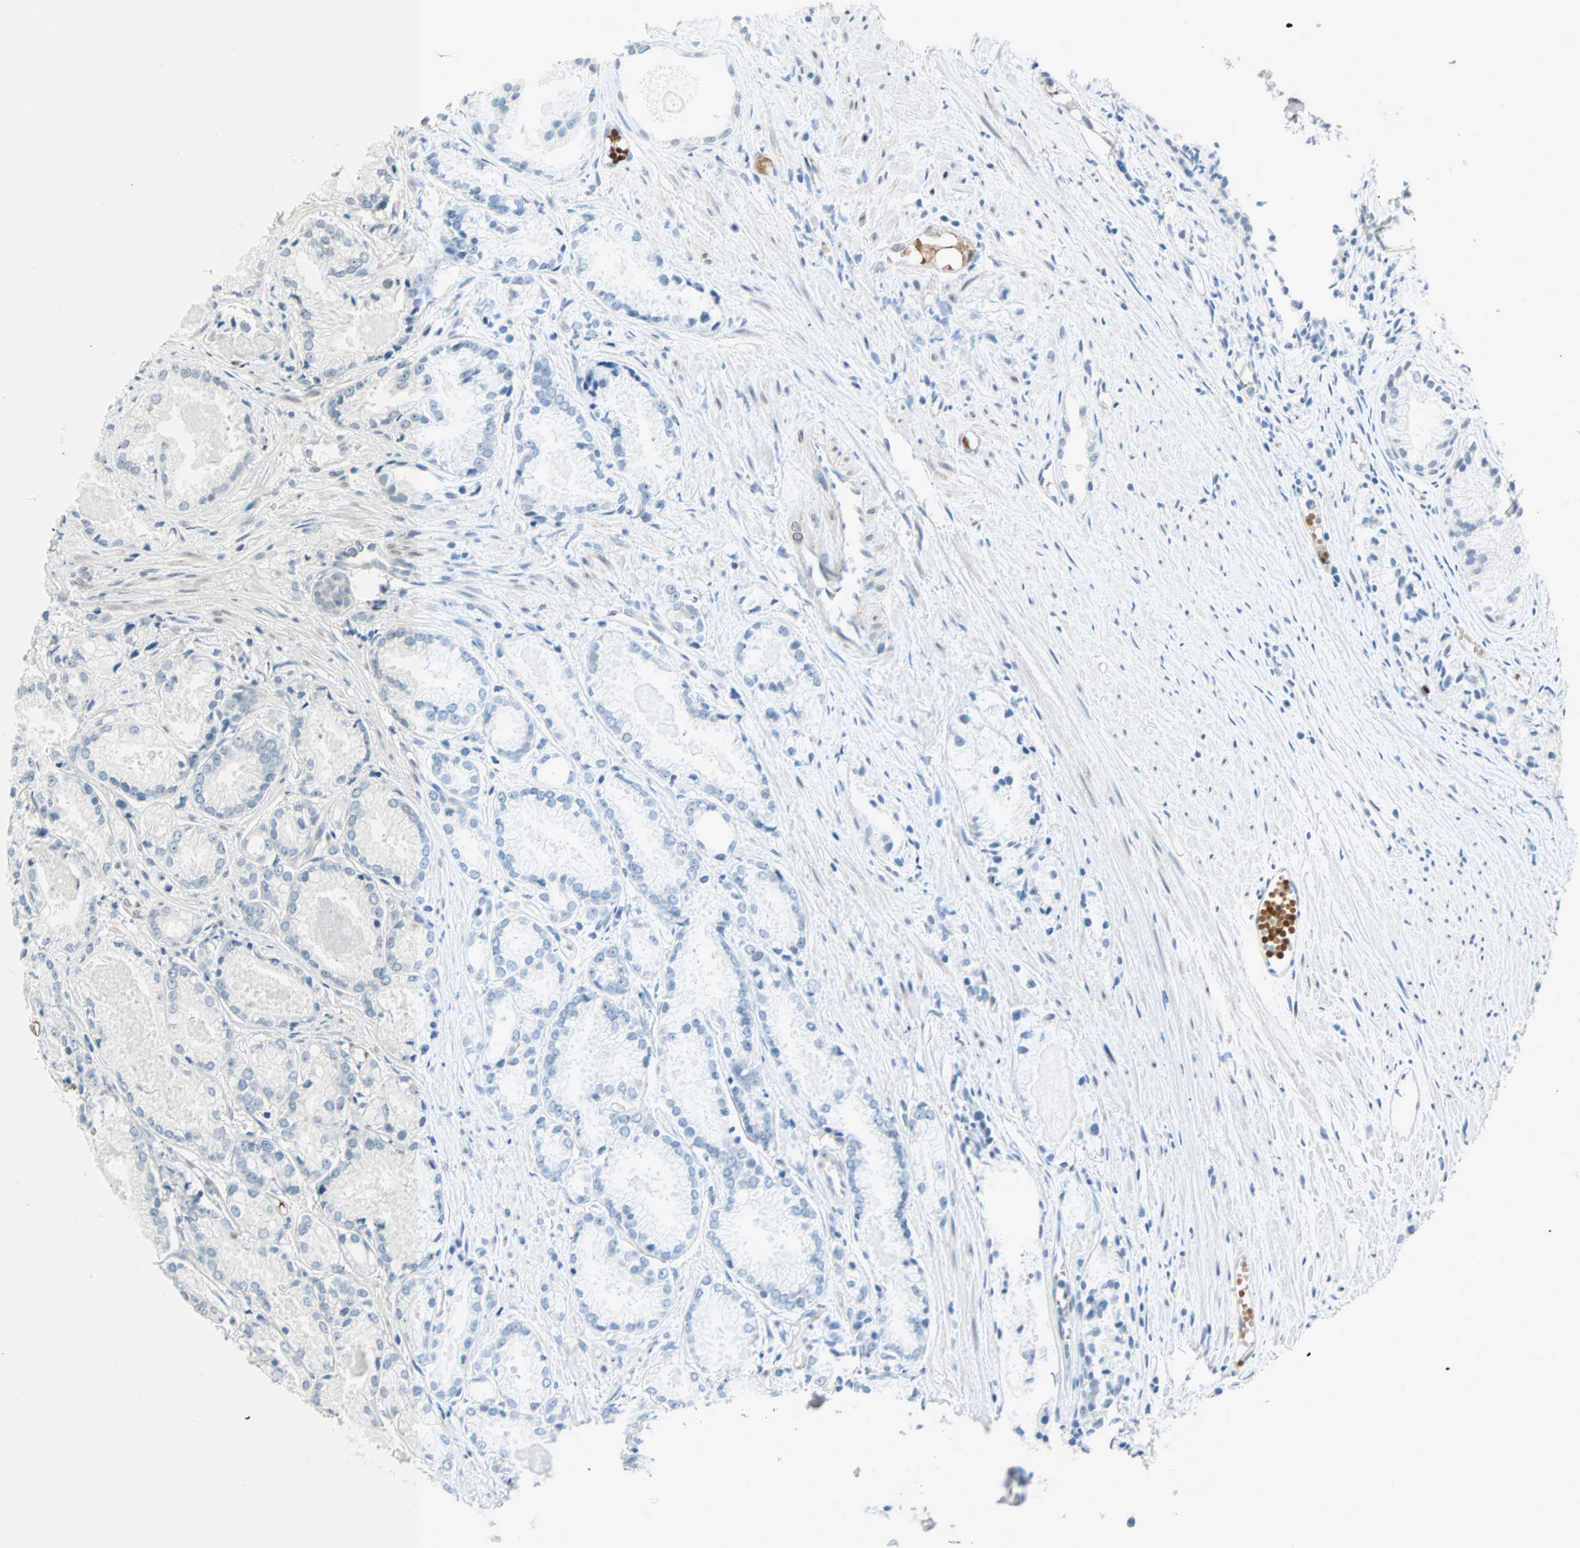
{"staining": {"intensity": "negative", "quantity": "none", "location": "none"}, "tissue": "prostate cancer", "cell_type": "Tumor cells", "image_type": "cancer", "snomed": [{"axis": "morphology", "description": "Adenocarcinoma, Low grade"}, {"axis": "topography", "description": "Prostate"}], "caption": "An immunohistochemistry micrograph of prostate adenocarcinoma (low-grade) is shown. There is no staining in tumor cells of prostate adenocarcinoma (low-grade).", "gene": "BCAN", "patient": {"sex": "male", "age": 72}}